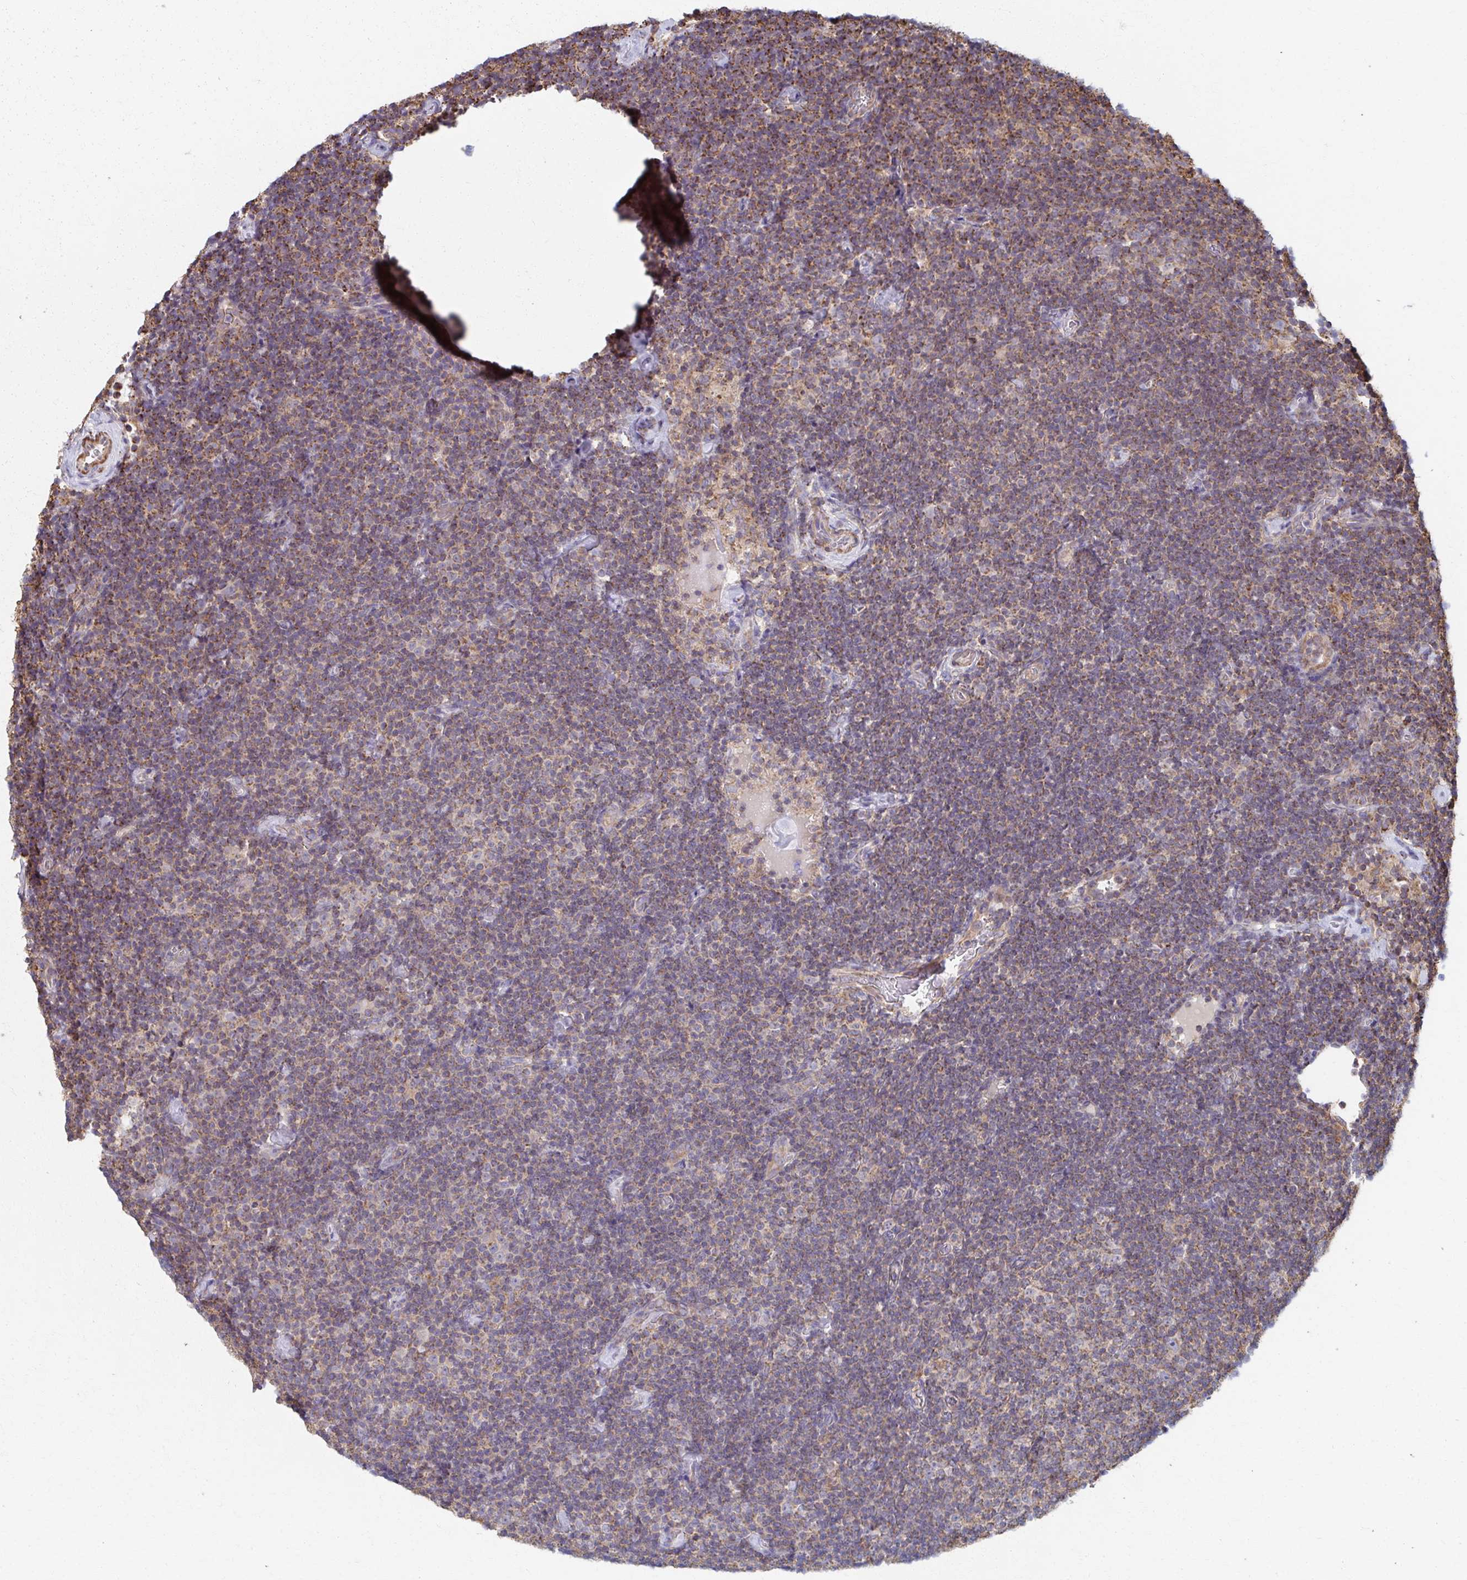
{"staining": {"intensity": "moderate", "quantity": "25%-75%", "location": "cytoplasmic/membranous"}, "tissue": "lymphoma", "cell_type": "Tumor cells", "image_type": "cancer", "snomed": [{"axis": "morphology", "description": "Malignant lymphoma, non-Hodgkin's type, Low grade"}, {"axis": "topography", "description": "Lymph node"}], "caption": "Approximately 25%-75% of tumor cells in low-grade malignant lymphoma, non-Hodgkin's type demonstrate moderate cytoplasmic/membranous protein positivity as visualized by brown immunohistochemical staining.", "gene": "KLHL34", "patient": {"sex": "male", "age": 81}}